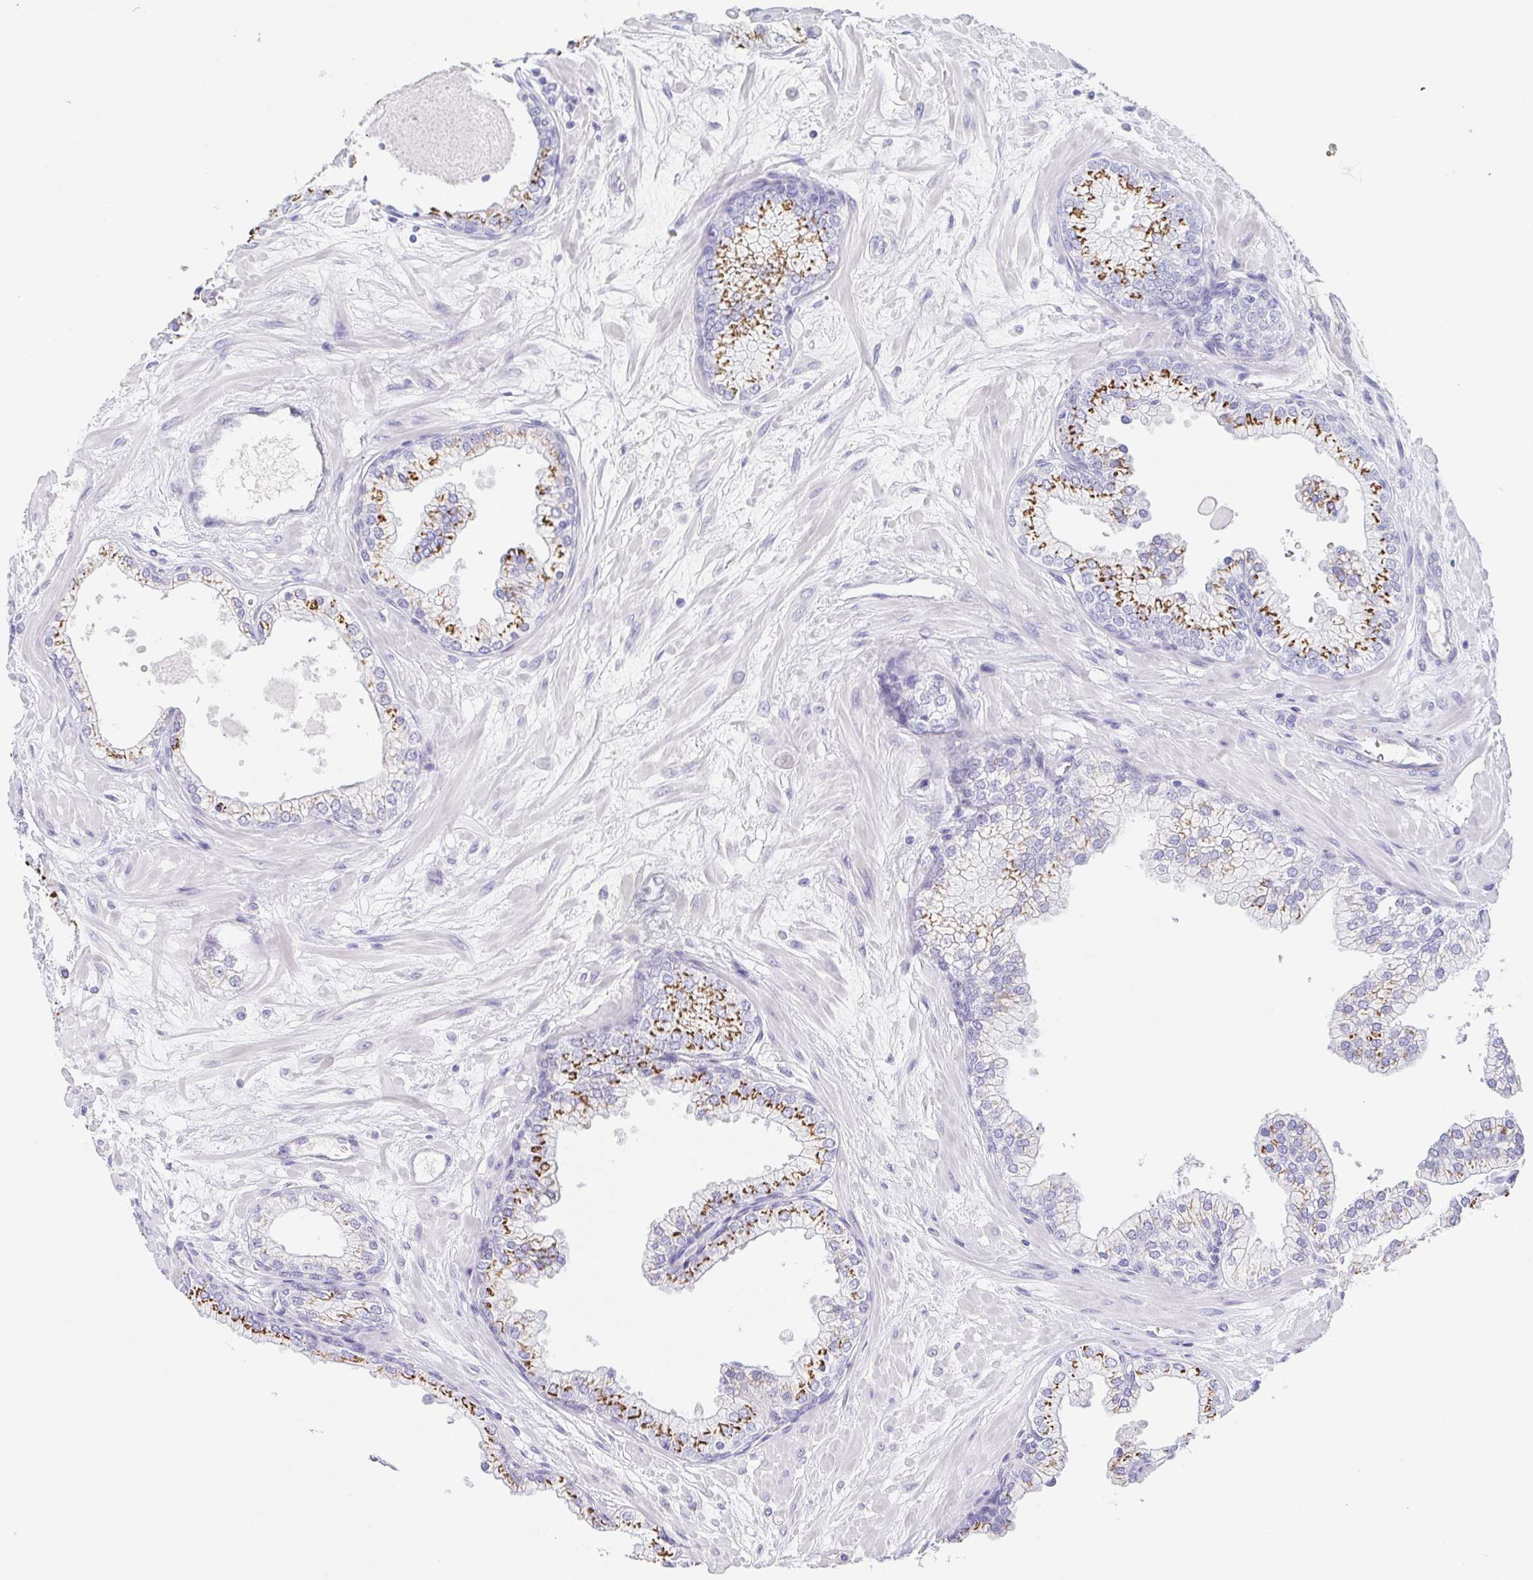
{"staining": {"intensity": "moderate", "quantity": "25%-75%", "location": "cytoplasmic/membranous"}, "tissue": "prostate", "cell_type": "Glandular cells", "image_type": "normal", "snomed": [{"axis": "morphology", "description": "Normal tissue, NOS"}, {"axis": "topography", "description": "Prostate"}, {"axis": "topography", "description": "Peripheral nerve tissue"}], "caption": "Brown immunohistochemical staining in normal human prostate reveals moderate cytoplasmic/membranous expression in about 25%-75% of glandular cells.", "gene": "LDLRAD1", "patient": {"sex": "male", "age": 61}}